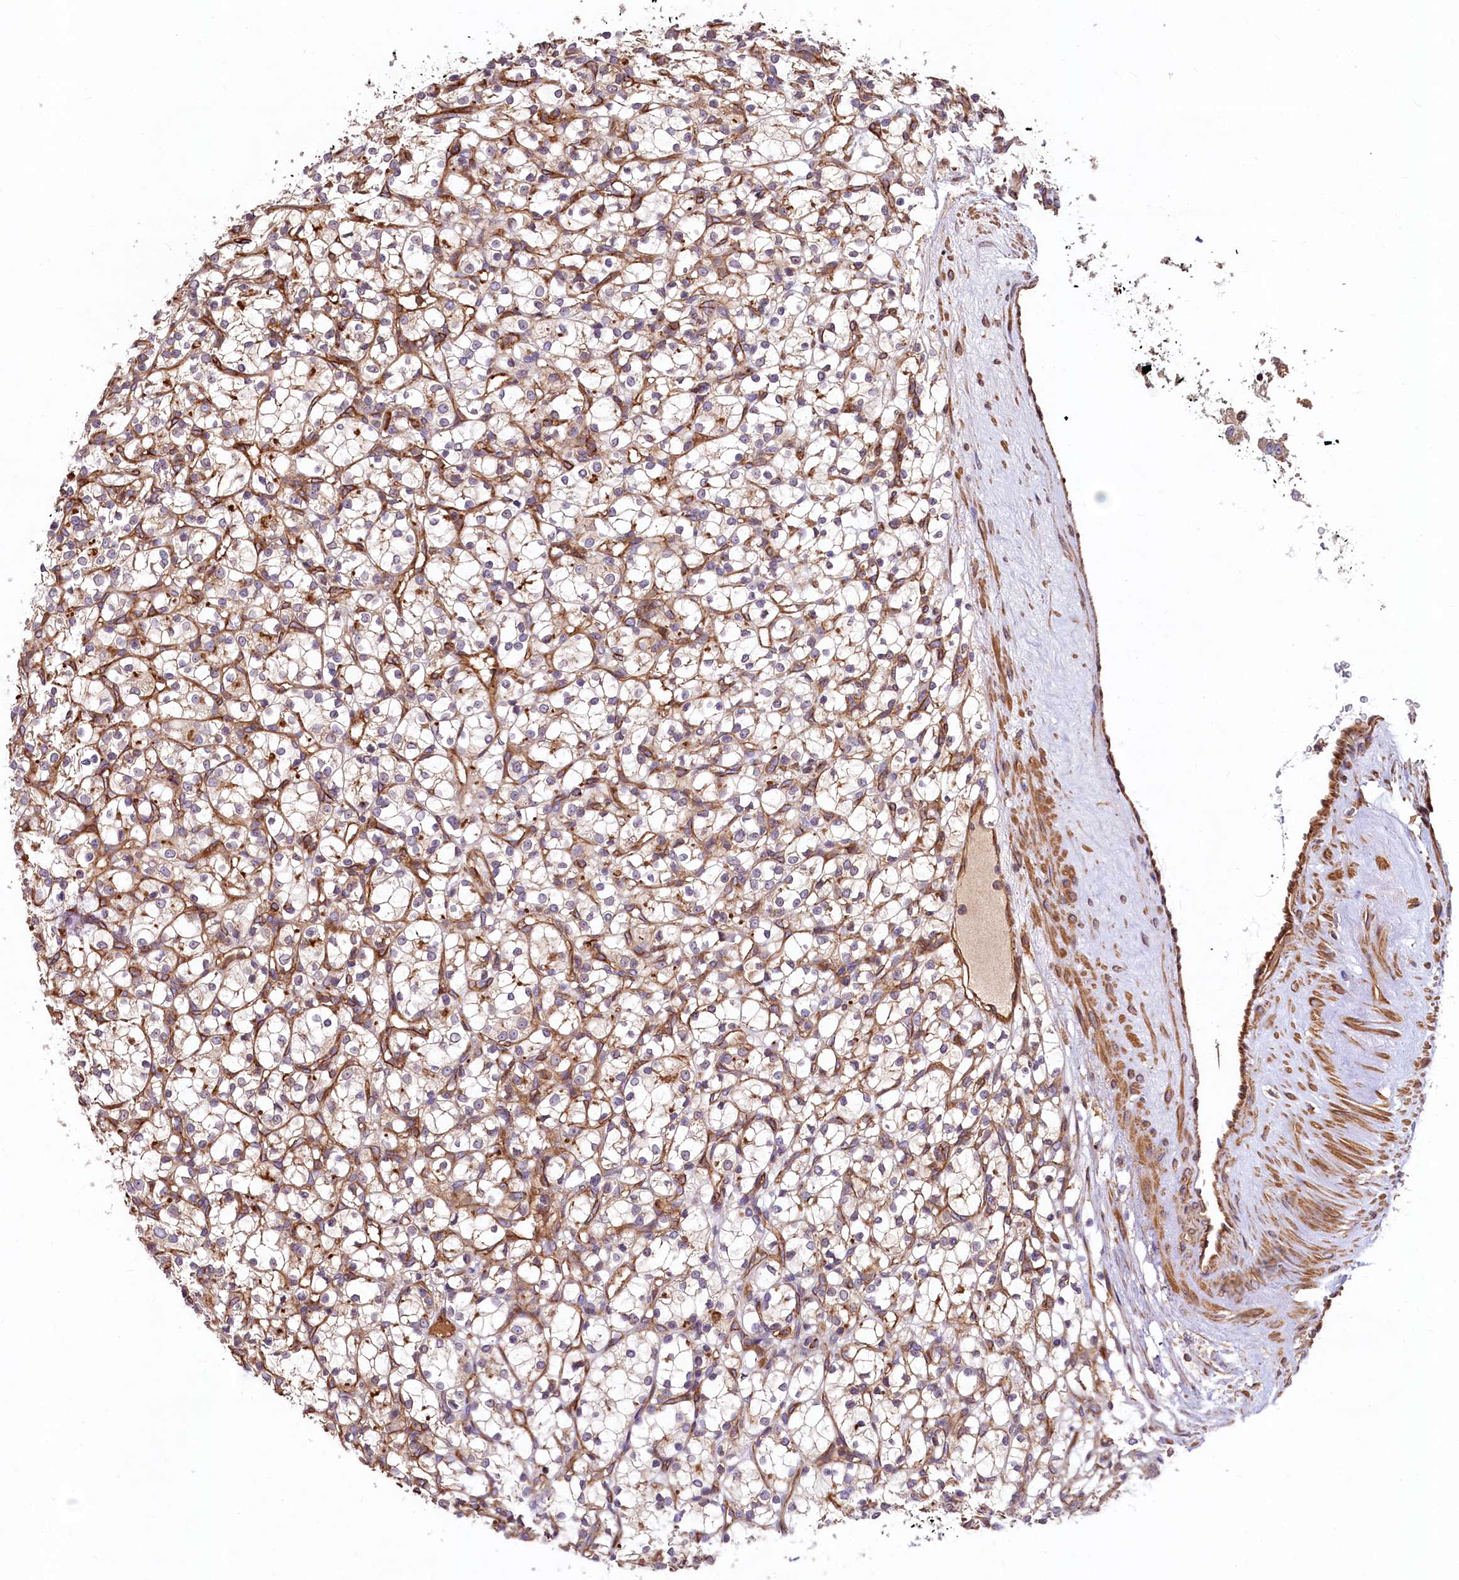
{"staining": {"intensity": "weak", "quantity": "<25%", "location": "cytoplasmic/membranous"}, "tissue": "renal cancer", "cell_type": "Tumor cells", "image_type": "cancer", "snomed": [{"axis": "morphology", "description": "Adenocarcinoma, NOS"}, {"axis": "topography", "description": "Kidney"}], "caption": "IHC image of neoplastic tissue: human adenocarcinoma (renal) stained with DAB (3,3'-diaminobenzidine) displays no significant protein expression in tumor cells.", "gene": "KLHDC4", "patient": {"sex": "female", "age": 69}}